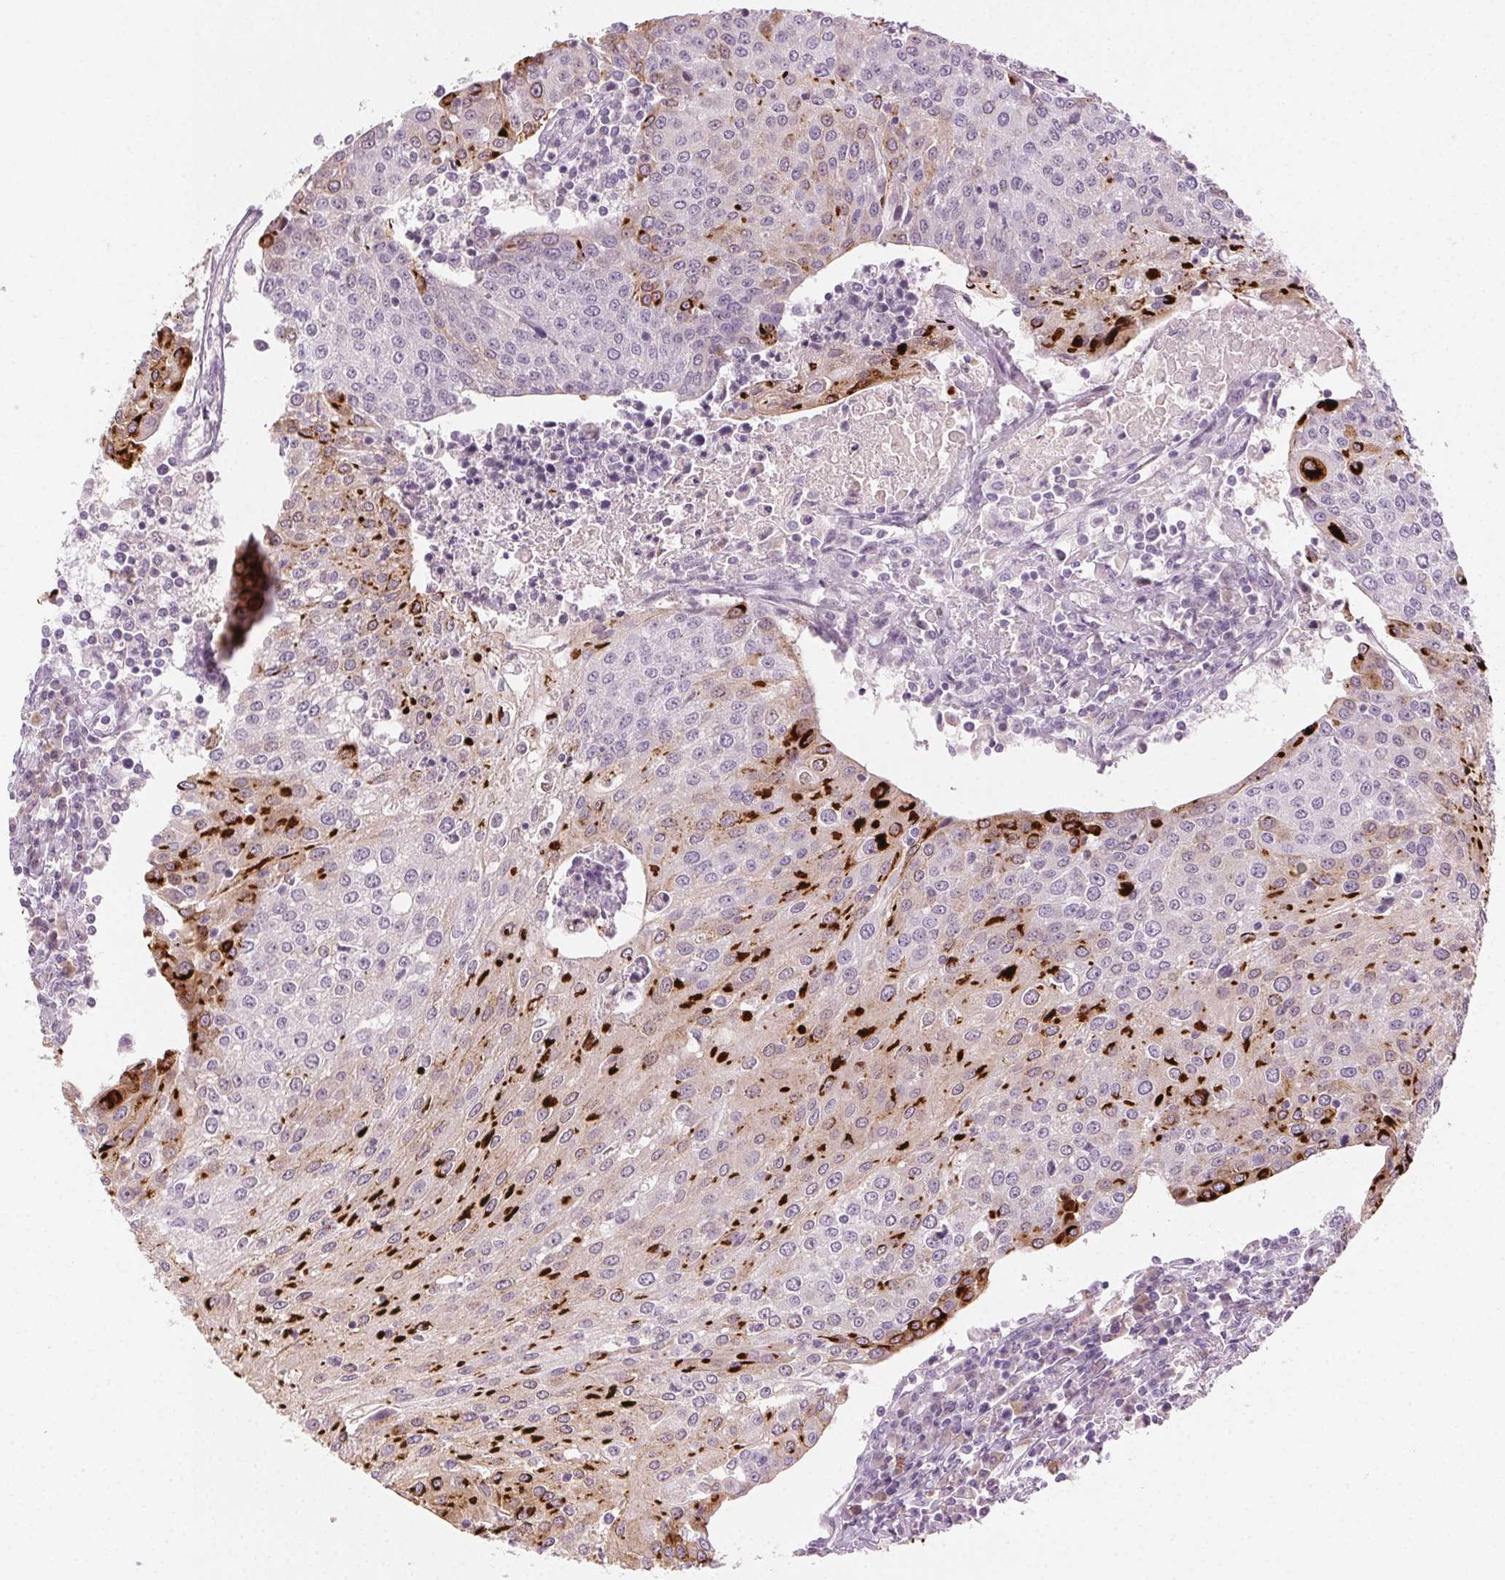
{"staining": {"intensity": "strong", "quantity": "<25%", "location": "cytoplasmic/membranous"}, "tissue": "urothelial cancer", "cell_type": "Tumor cells", "image_type": "cancer", "snomed": [{"axis": "morphology", "description": "Urothelial carcinoma, High grade"}, {"axis": "topography", "description": "Urinary bladder"}], "caption": "Urothelial cancer stained with IHC demonstrates strong cytoplasmic/membranous expression in about <25% of tumor cells.", "gene": "HSF5", "patient": {"sex": "female", "age": 85}}